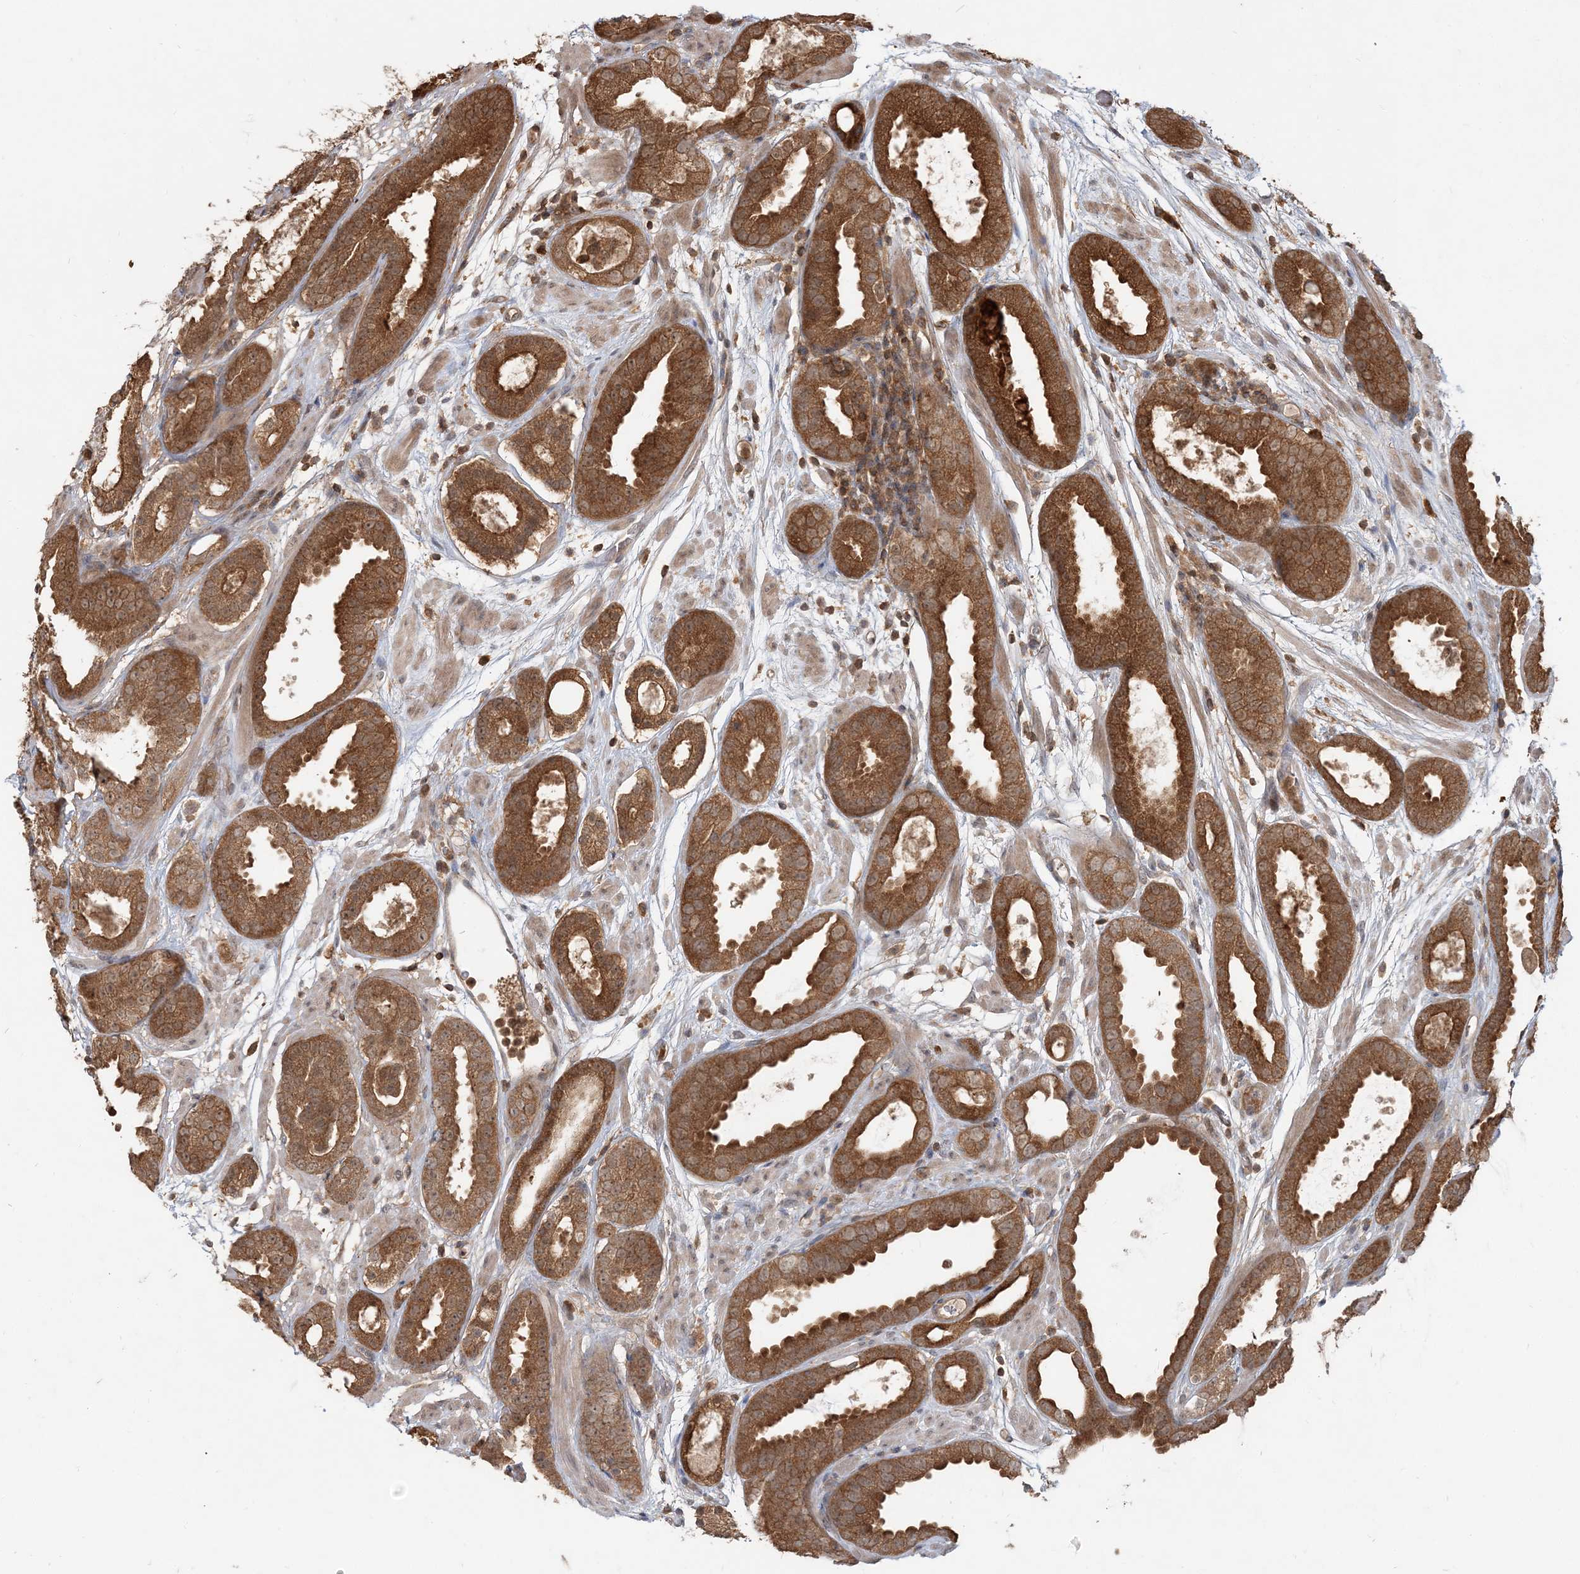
{"staining": {"intensity": "strong", "quantity": ">75%", "location": "cytoplasmic/membranous"}, "tissue": "prostate cancer", "cell_type": "Tumor cells", "image_type": "cancer", "snomed": [{"axis": "morphology", "description": "Adenocarcinoma, Low grade"}, {"axis": "topography", "description": "Prostate"}], "caption": "A brown stain highlights strong cytoplasmic/membranous expression of a protein in prostate cancer (adenocarcinoma (low-grade)) tumor cells.", "gene": "CAB39", "patient": {"sex": "male", "age": 69}}